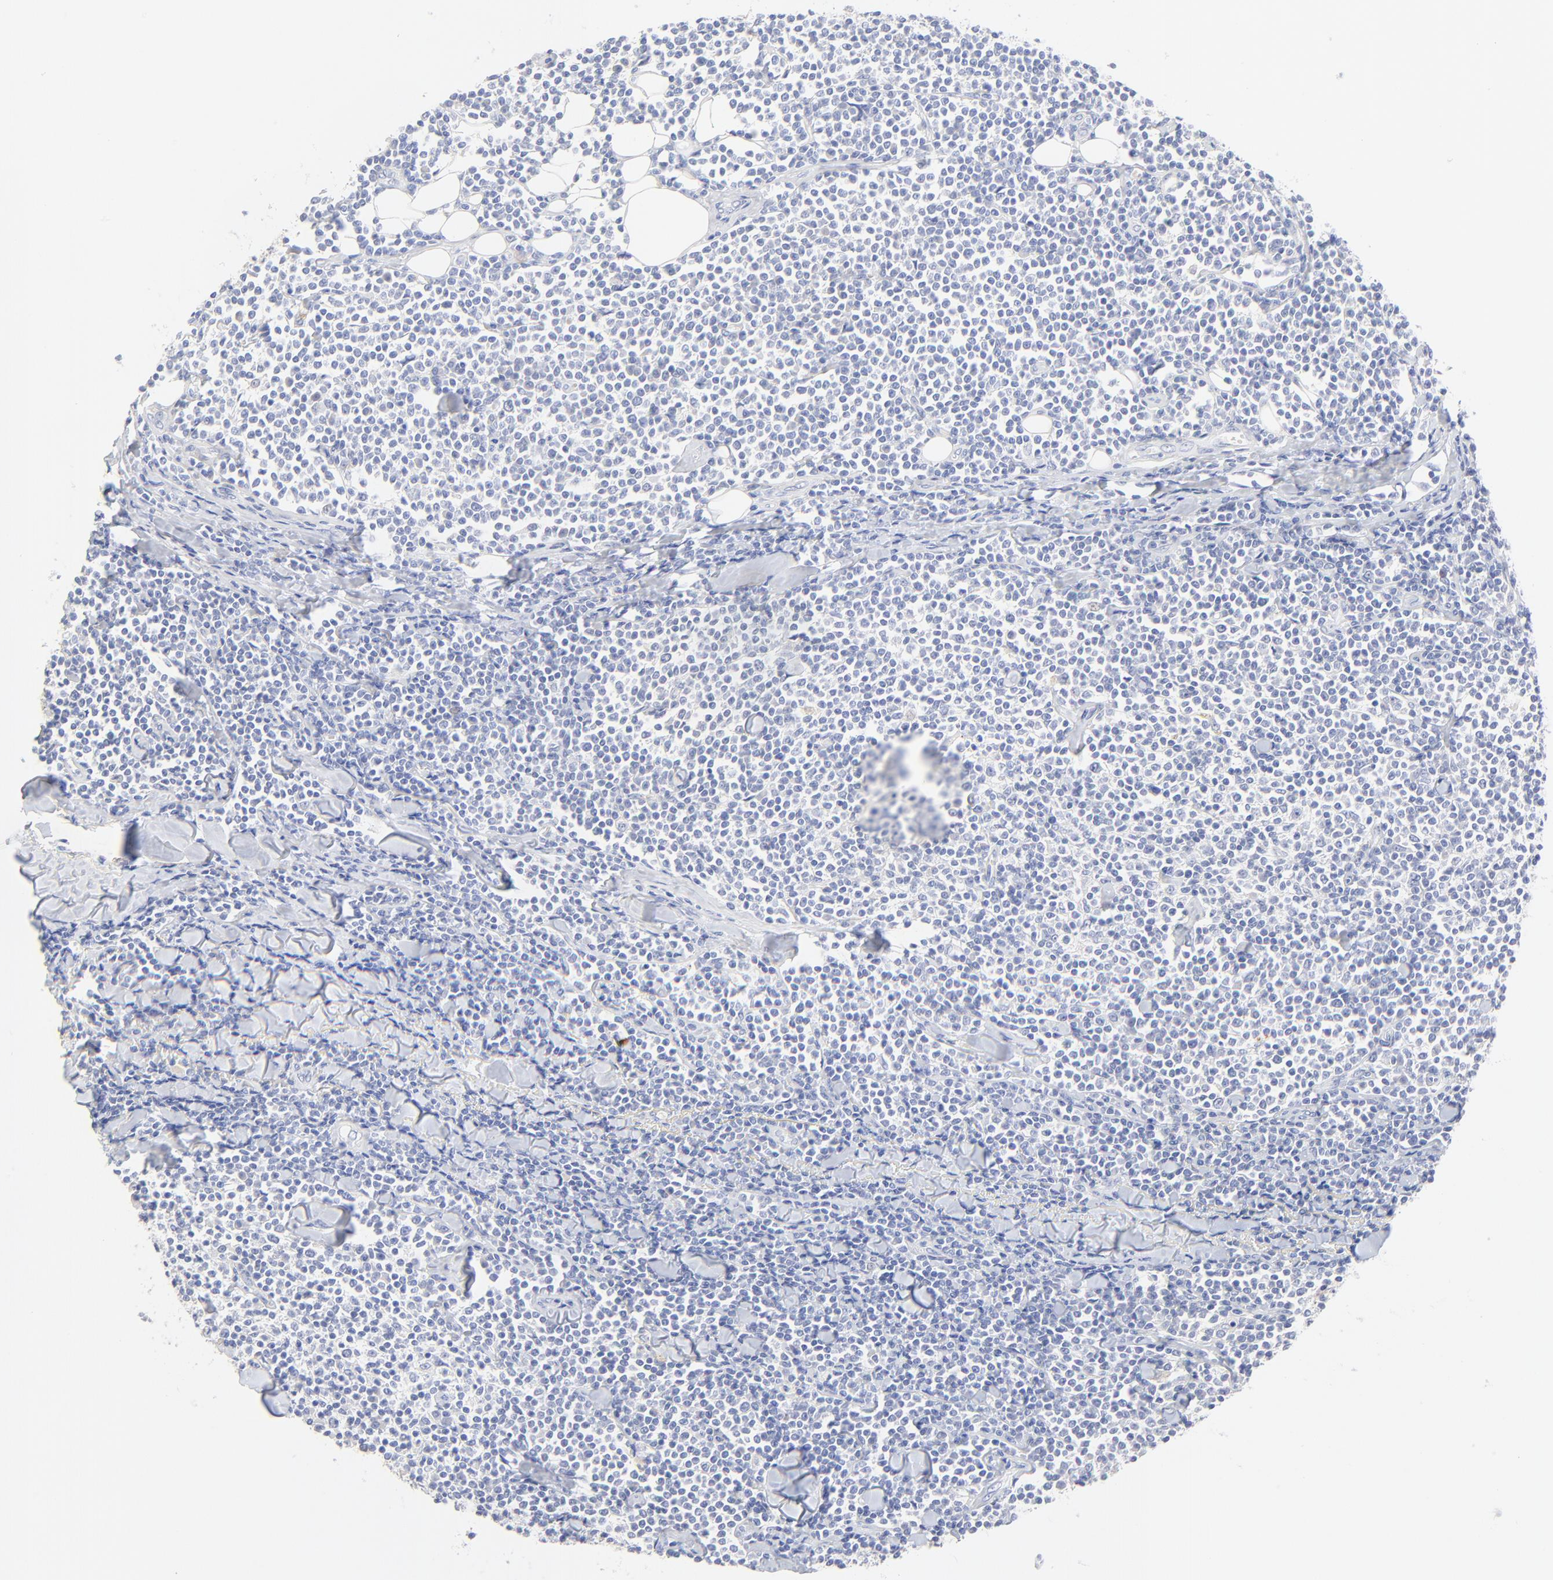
{"staining": {"intensity": "negative", "quantity": "none", "location": "none"}, "tissue": "lymphoma", "cell_type": "Tumor cells", "image_type": "cancer", "snomed": [{"axis": "morphology", "description": "Malignant lymphoma, non-Hodgkin's type, Low grade"}, {"axis": "topography", "description": "Soft tissue"}], "caption": "The histopathology image reveals no staining of tumor cells in lymphoma. (Stains: DAB immunohistochemistry with hematoxylin counter stain, Microscopy: brightfield microscopy at high magnification).", "gene": "SULT4A1", "patient": {"sex": "male", "age": 92}}